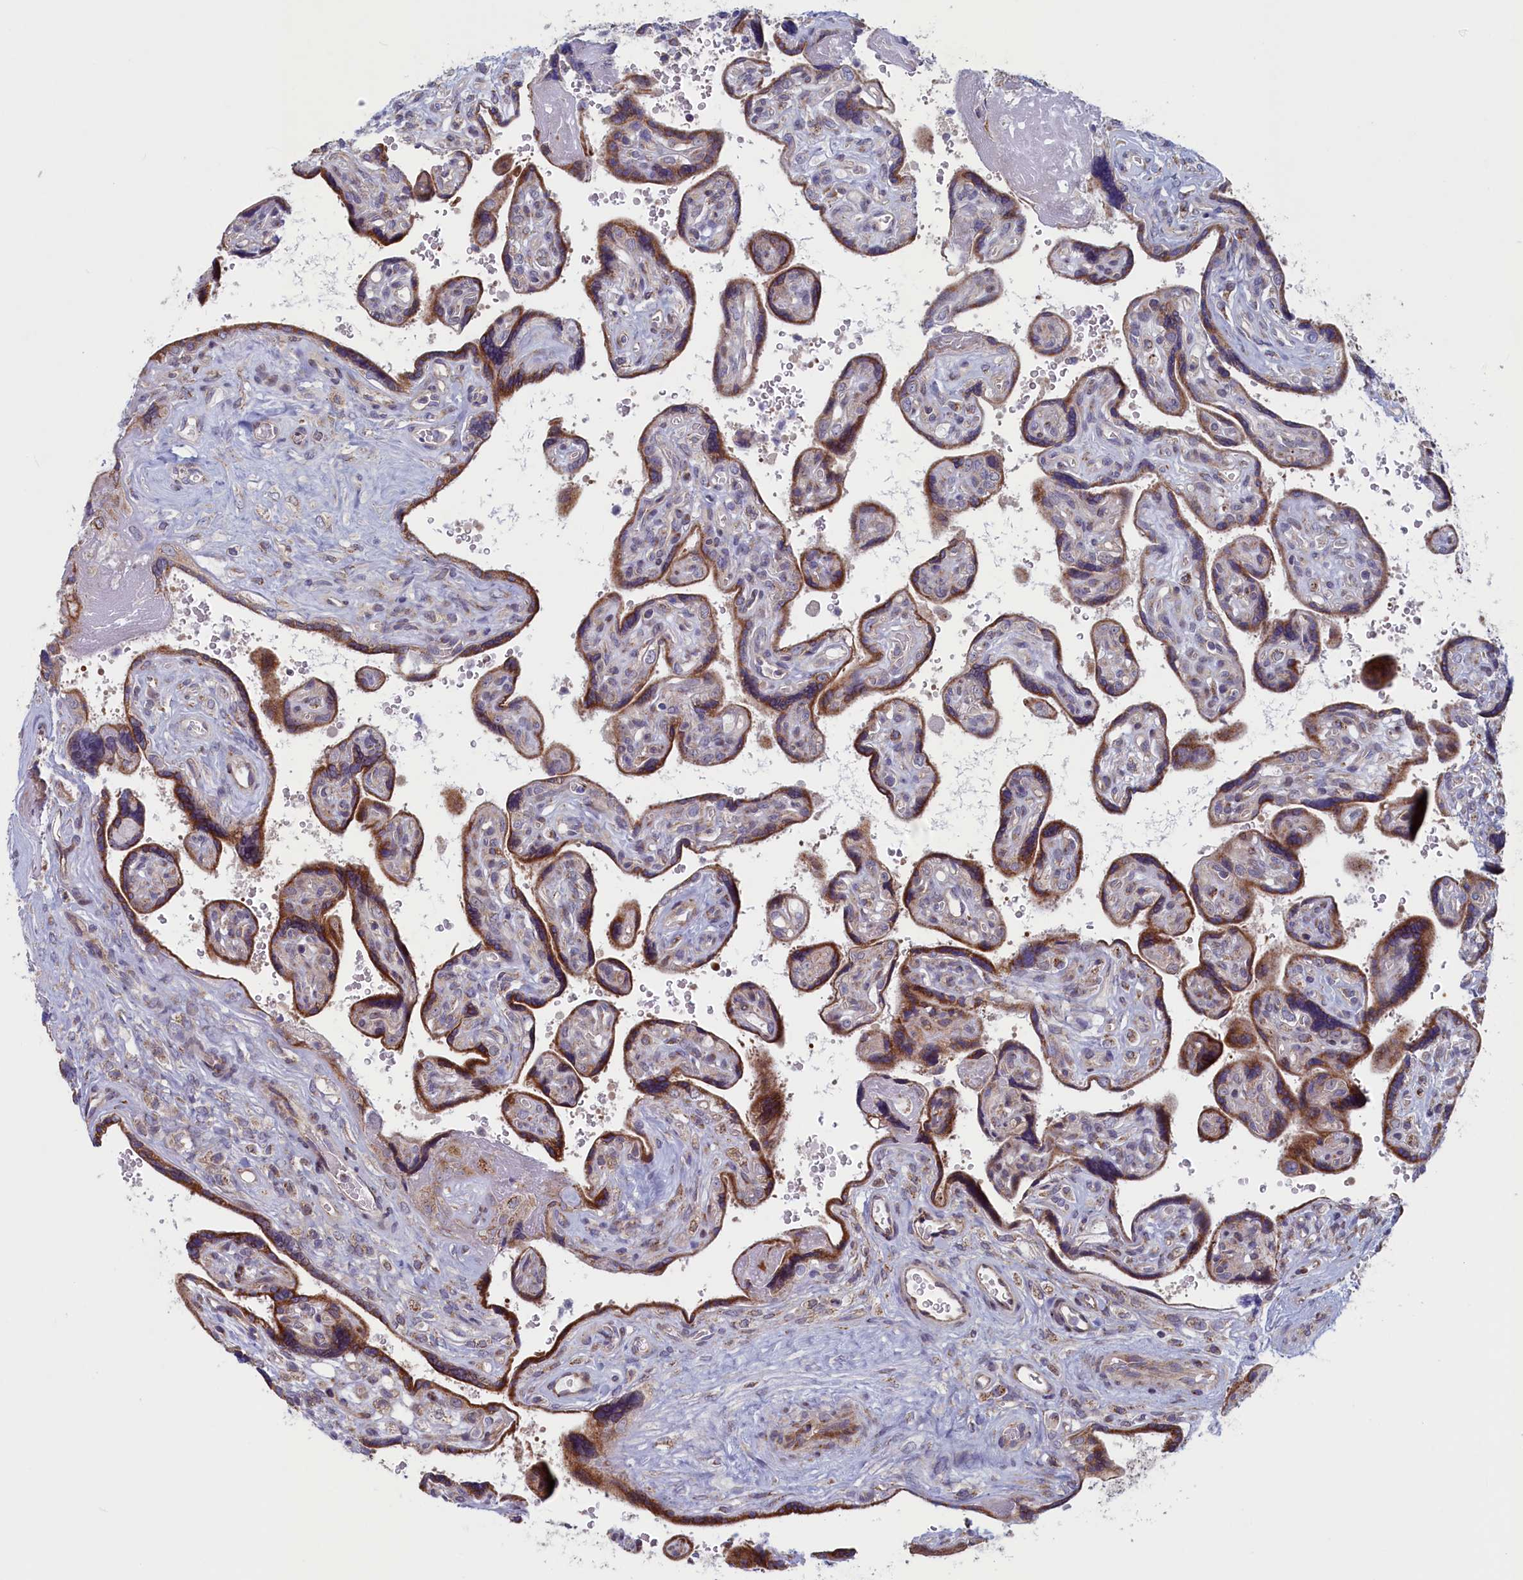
{"staining": {"intensity": "moderate", "quantity": ">75%", "location": "cytoplasmic/membranous"}, "tissue": "placenta", "cell_type": "Trophoblastic cells", "image_type": "normal", "snomed": [{"axis": "morphology", "description": "Normal tissue, NOS"}, {"axis": "topography", "description": "Placenta"}], "caption": "Immunohistochemical staining of benign human placenta exhibits >75% levels of moderate cytoplasmic/membranous protein expression in approximately >75% of trophoblastic cells.", "gene": "MTFMT", "patient": {"sex": "female", "age": 39}}